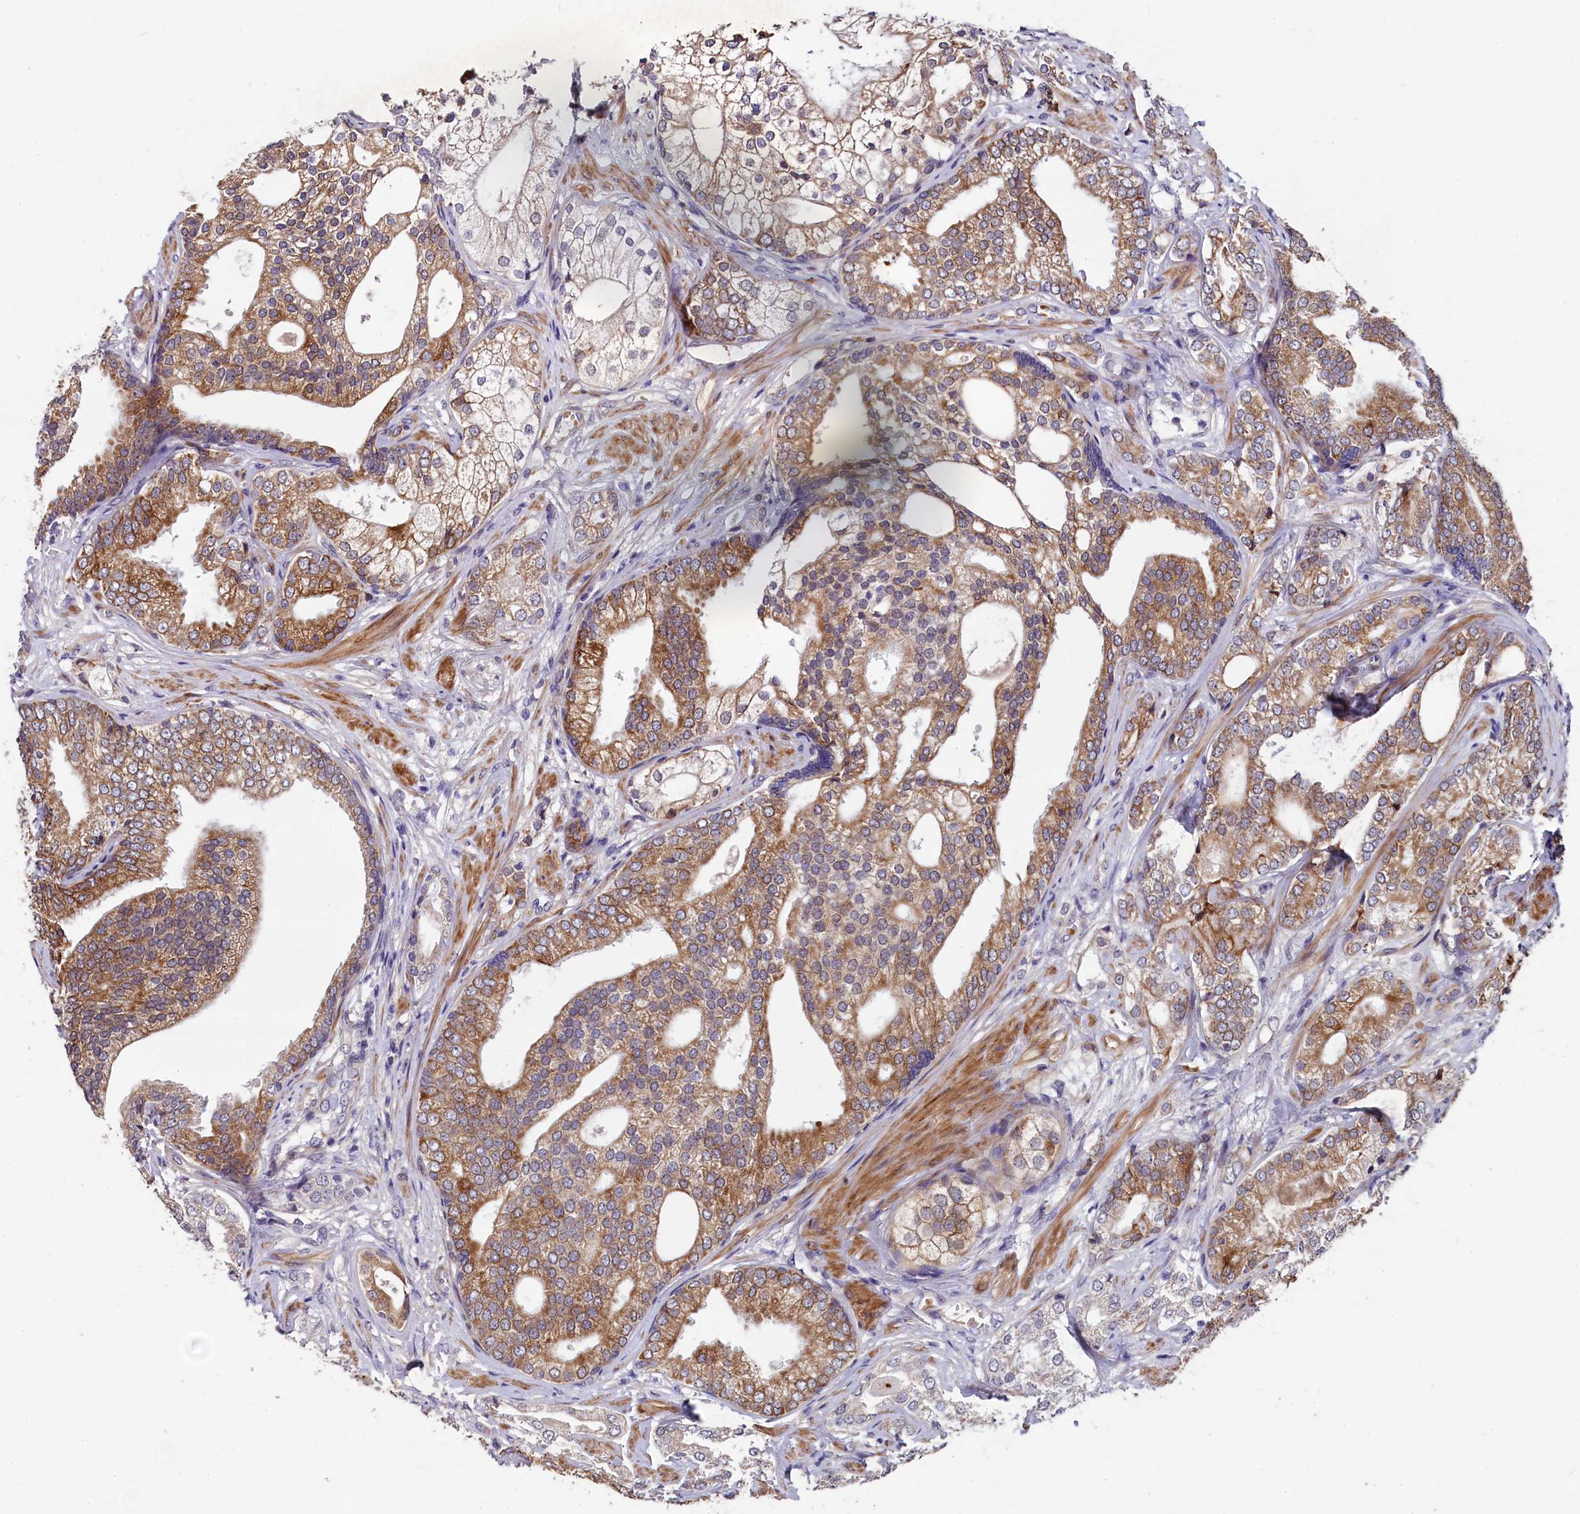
{"staining": {"intensity": "moderate", "quantity": ">75%", "location": "cytoplasmic/membranous"}, "tissue": "prostate cancer", "cell_type": "Tumor cells", "image_type": "cancer", "snomed": [{"axis": "morphology", "description": "Adenocarcinoma, High grade"}, {"axis": "topography", "description": "Prostate"}], "caption": "IHC of high-grade adenocarcinoma (prostate) demonstrates medium levels of moderate cytoplasmic/membranous expression in about >75% of tumor cells.", "gene": "SLC39A6", "patient": {"sex": "male", "age": 60}}